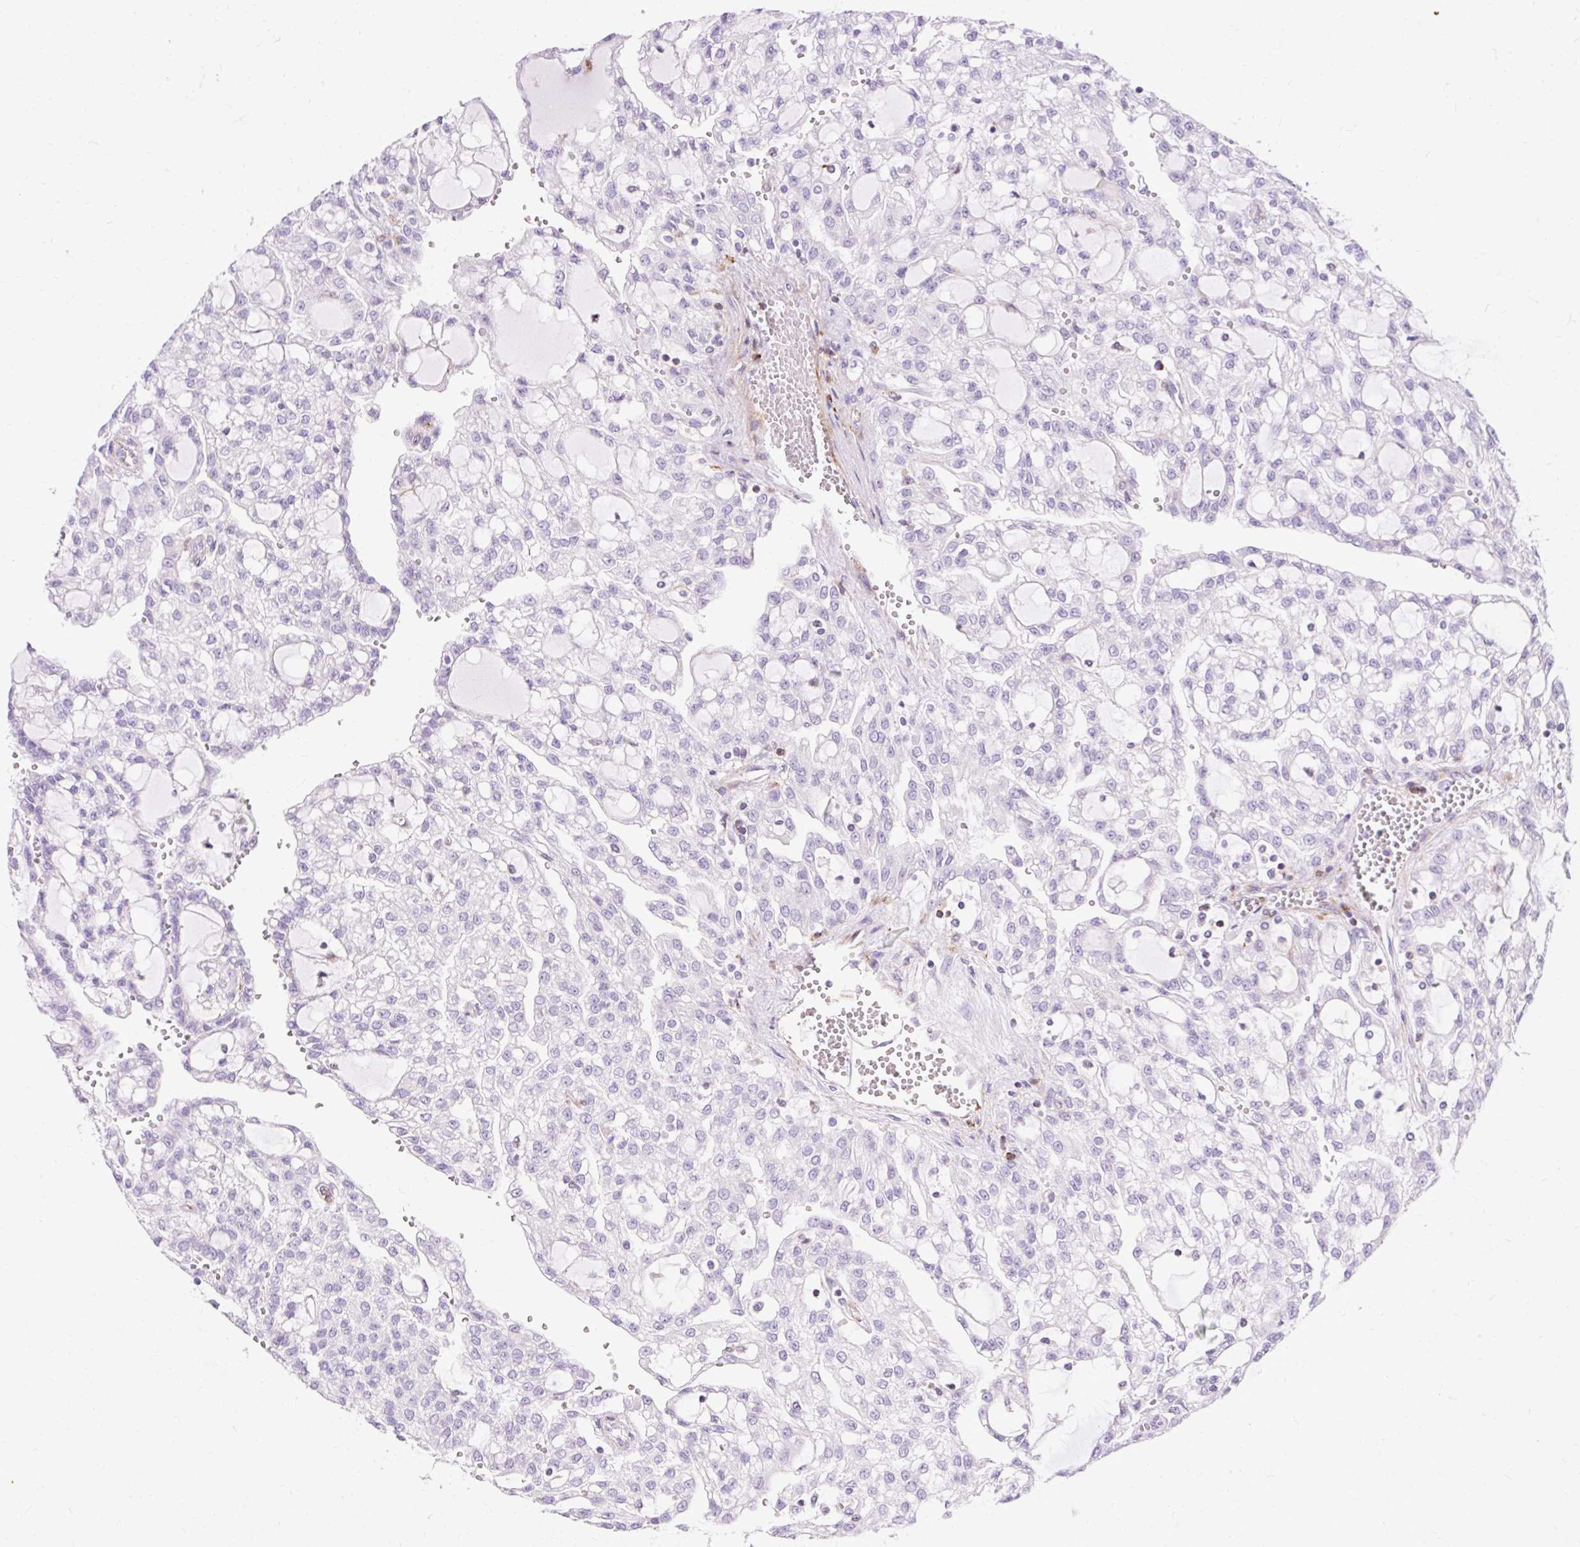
{"staining": {"intensity": "negative", "quantity": "none", "location": "none"}, "tissue": "renal cancer", "cell_type": "Tumor cells", "image_type": "cancer", "snomed": [{"axis": "morphology", "description": "Adenocarcinoma, NOS"}, {"axis": "topography", "description": "Kidney"}], "caption": "Renal cancer (adenocarcinoma) stained for a protein using immunohistochemistry reveals no expression tumor cells.", "gene": "CORO7-PAM16", "patient": {"sex": "male", "age": 63}}